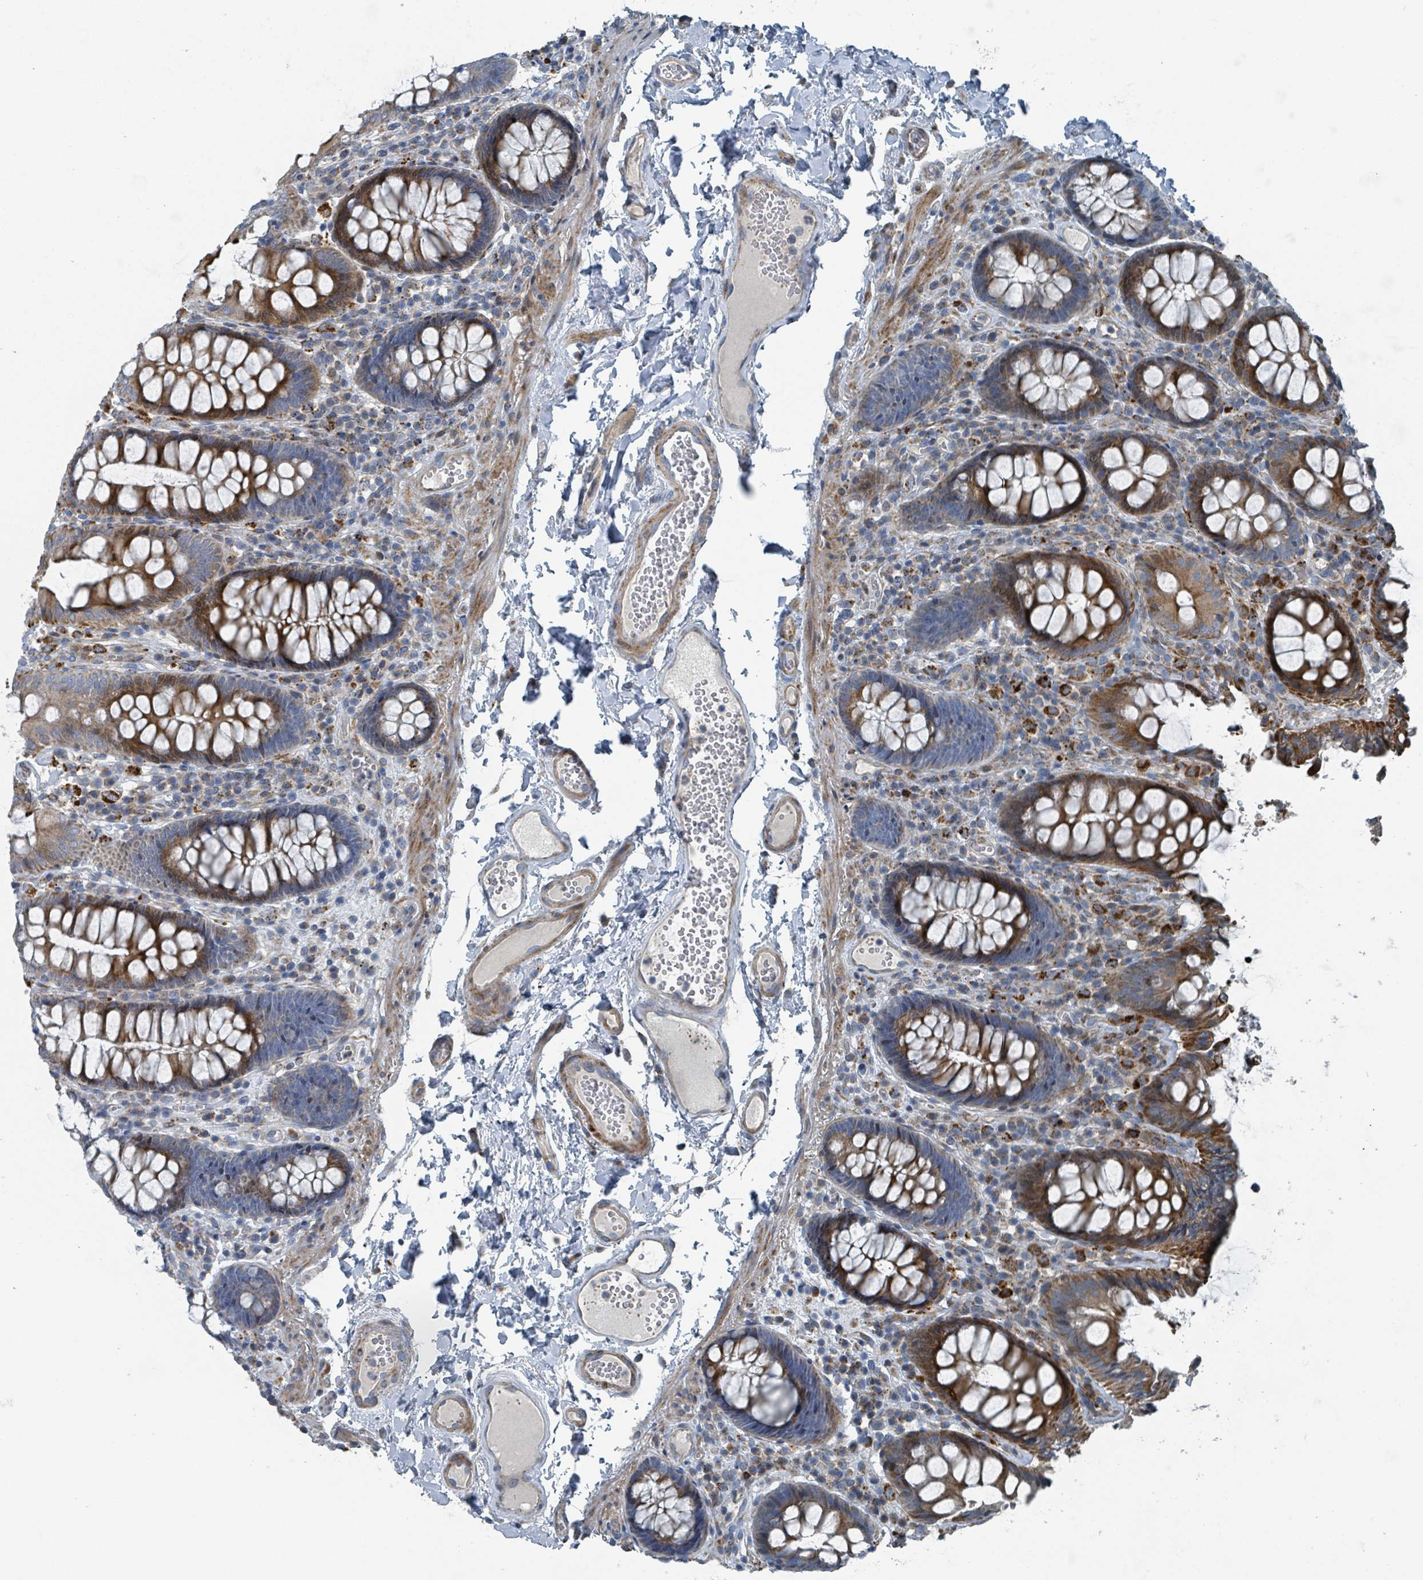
{"staining": {"intensity": "moderate", "quantity": ">75%", "location": "cytoplasmic/membranous"}, "tissue": "colon", "cell_type": "Endothelial cells", "image_type": "normal", "snomed": [{"axis": "morphology", "description": "Normal tissue, NOS"}, {"axis": "topography", "description": "Colon"}], "caption": "Moderate cytoplasmic/membranous staining is identified in approximately >75% of endothelial cells in normal colon.", "gene": "DIPK2A", "patient": {"sex": "male", "age": 84}}